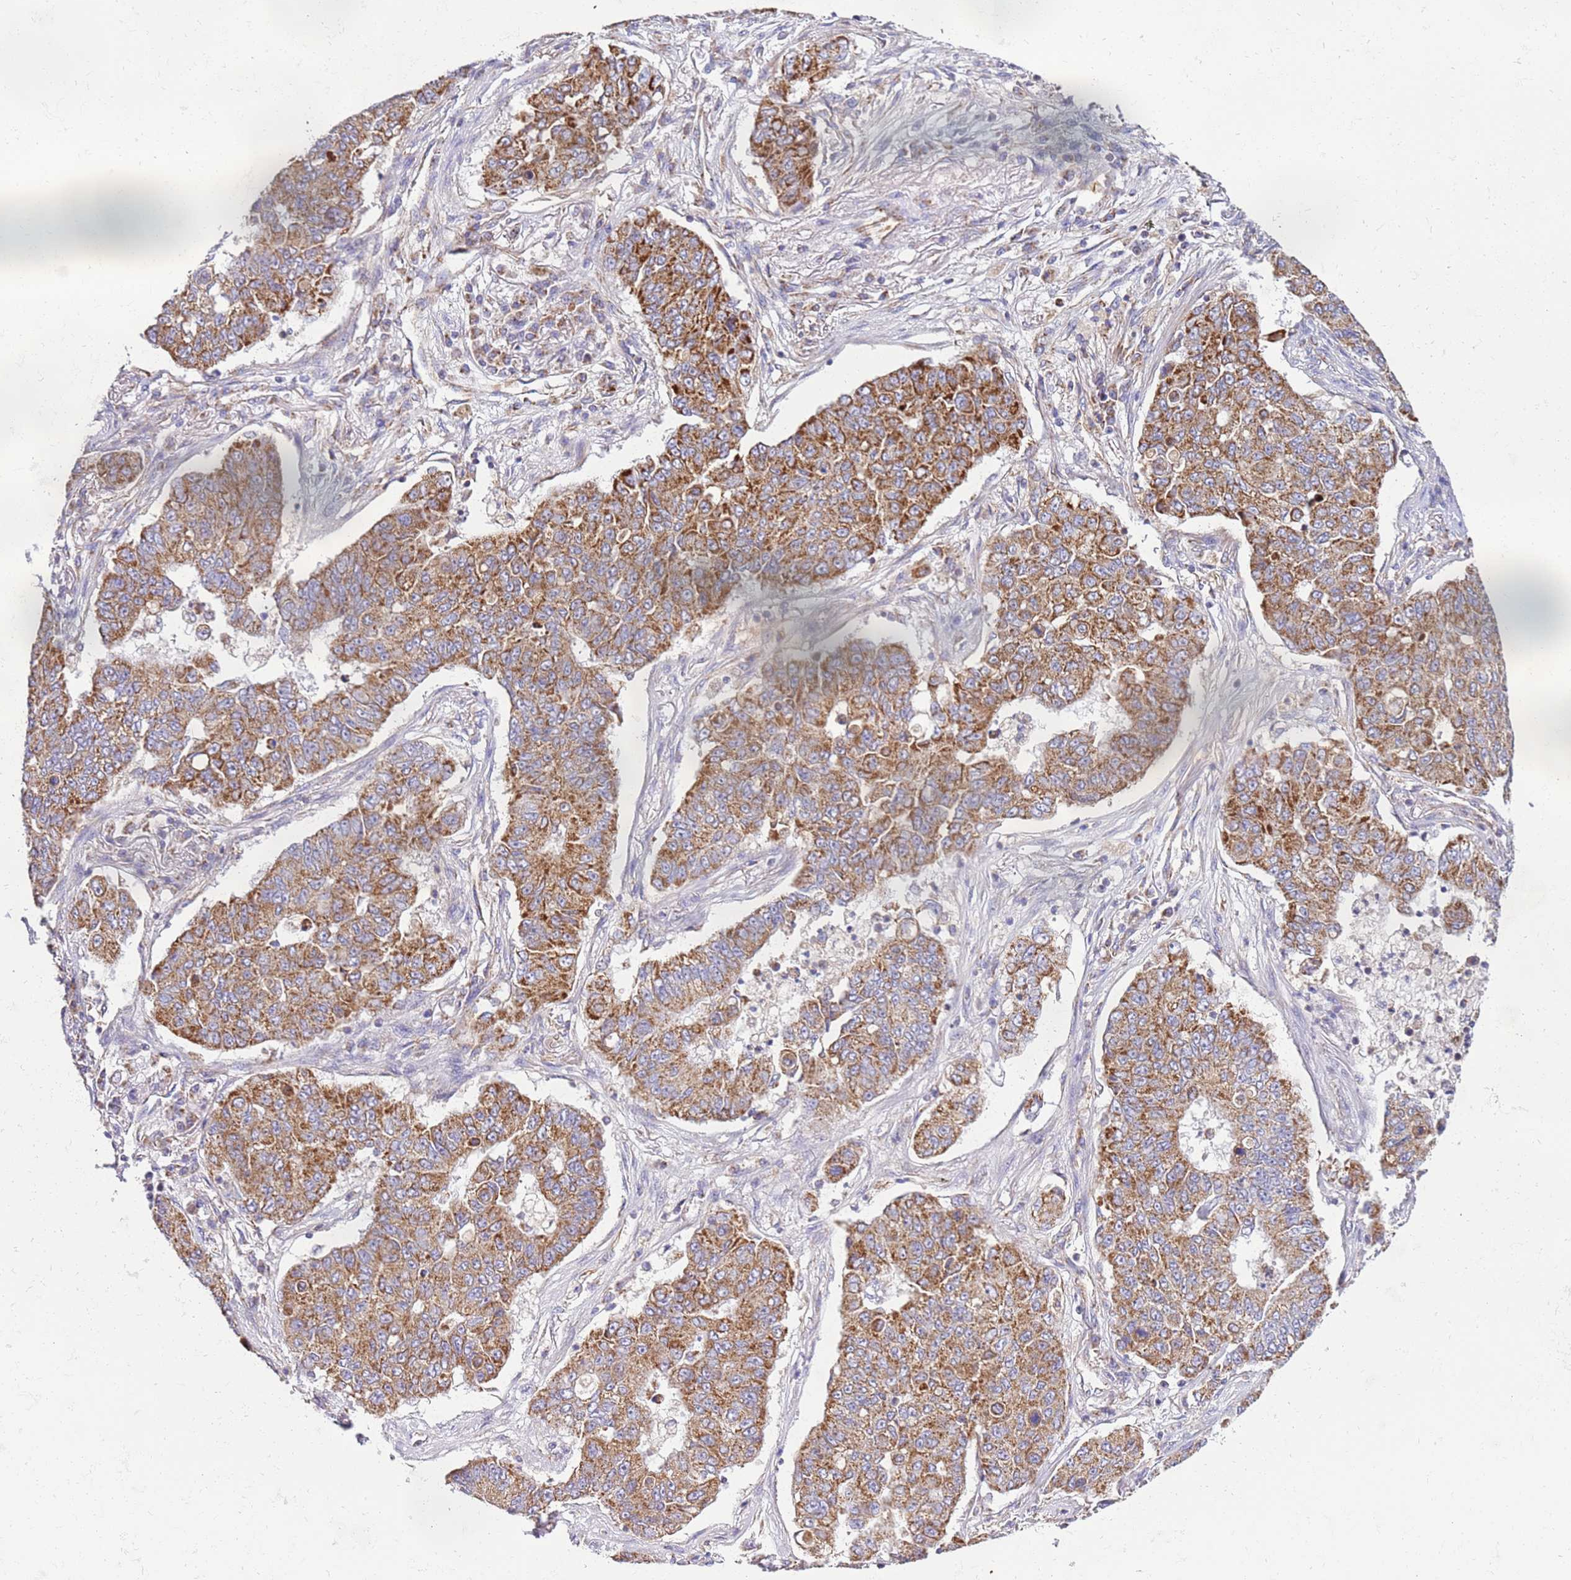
{"staining": {"intensity": "moderate", "quantity": ">75%", "location": "cytoplasmic/membranous"}, "tissue": "lung cancer", "cell_type": "Tumor cells", "image_type": "cancer", "snomed": [{"axis": "morphology", "description": "Squamous cell carcinoma, NOS"}, {"axis": "topography", "description": "Lung"}], "caption": "About >75% of tumor cells in squamous cell carcinoma (lung) show moderate cytoplasmic/membranous protein expression as visualized by brown immunohistochemical staining.", "gene": "MRPL20", "patient": {"sex": "male", "age": 74}}